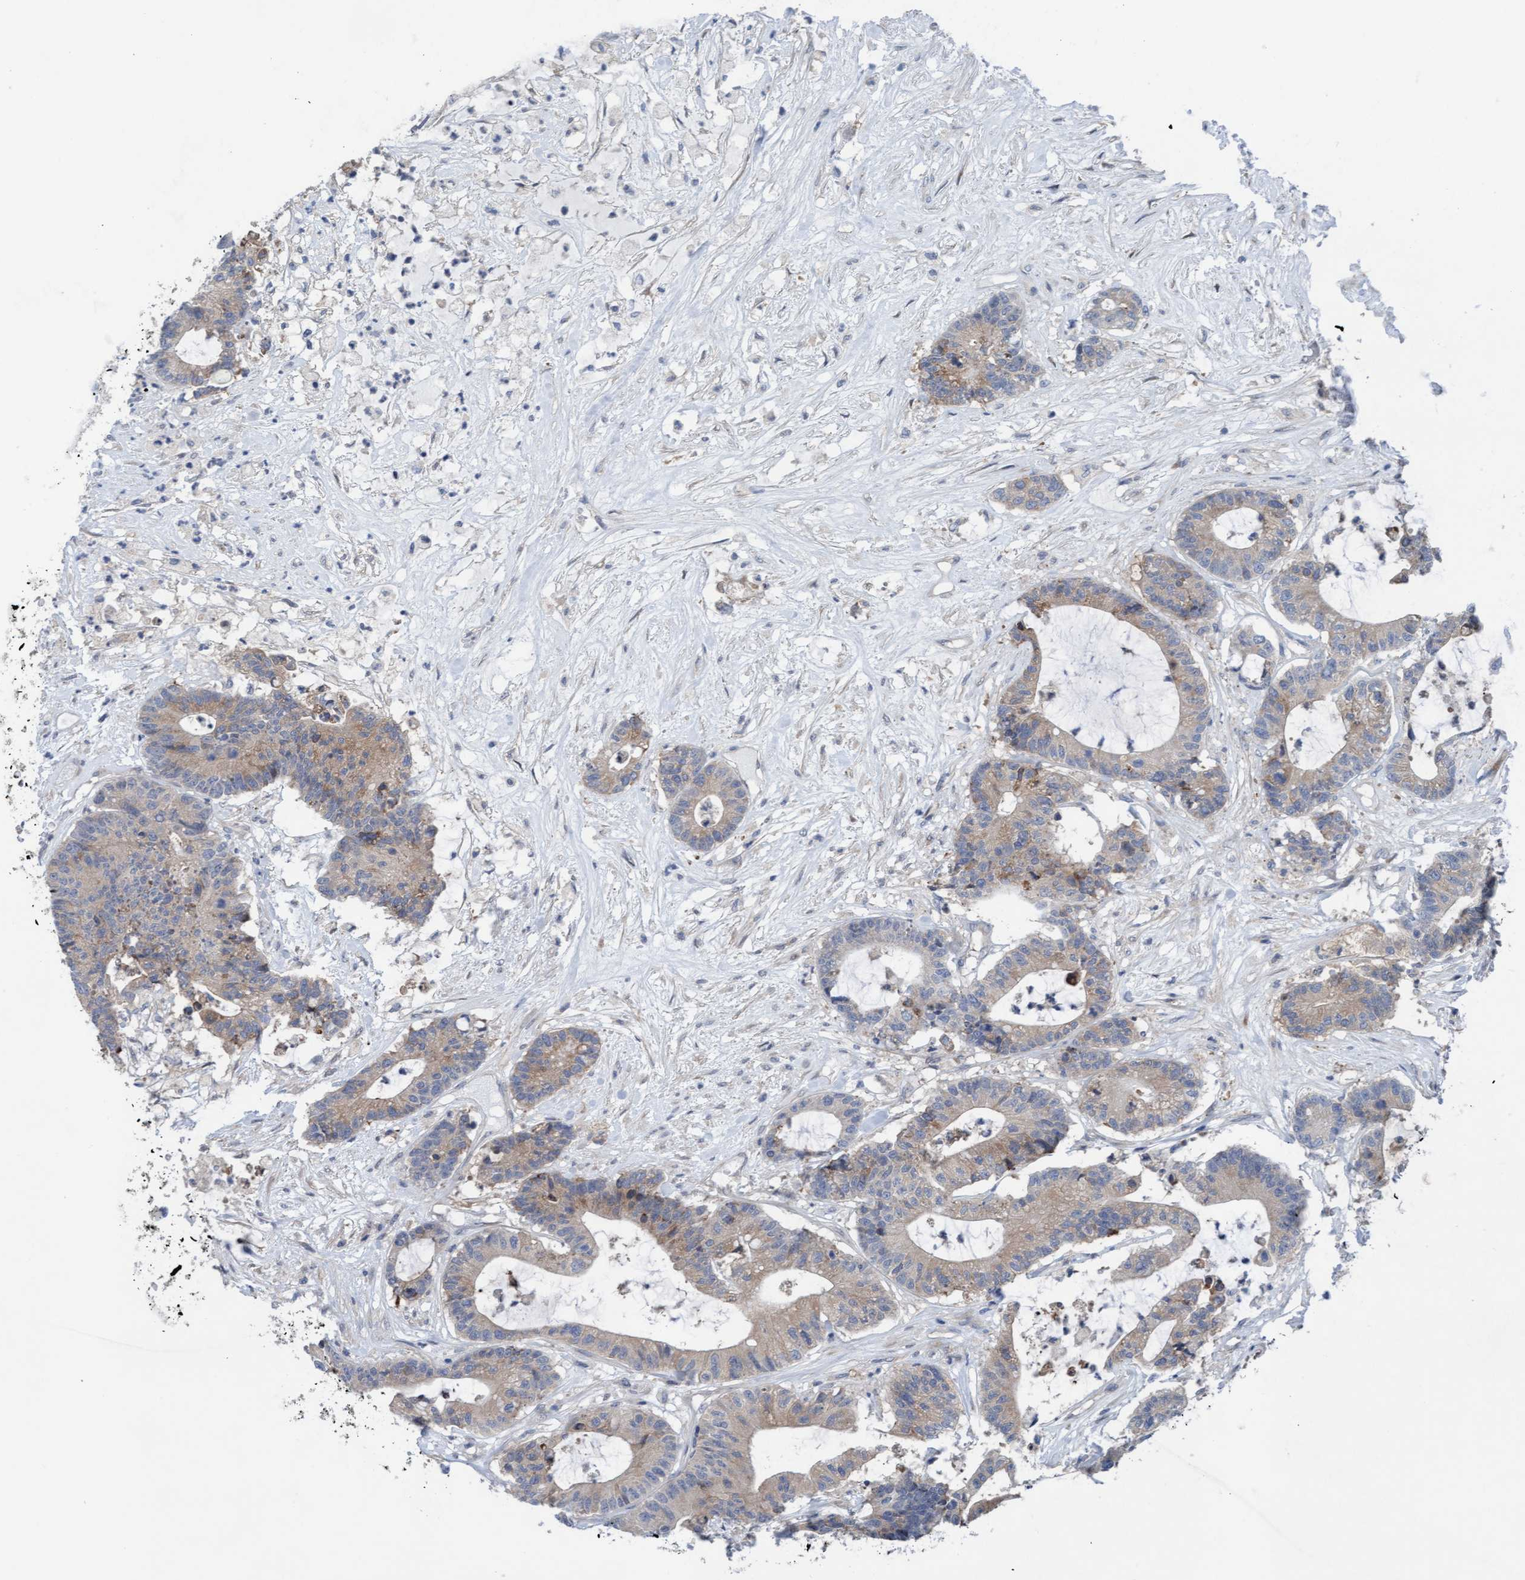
{"staining": {"intensity": "weak", "quantity": ">75%", "location": "cytoplasmic/membranous"}, "tissue": "colorectal cancer", "cell_type": "Tumor cells", "image_type": "cancer", "snomed": [{"axis": "morphology", "description": "Adenocarcinoma, NOS"}, {"axis": "topography", "description": "Colon"}], "caption": "The immunohistochemical stain highlights weak cytoplasmic/membranous expression in tumor cells of colorectal cancer tissue. (brown staining indicates protein expression, while blue staining denotes nuclei).", "gene": "PLCD1", "patient": {"sex": "female", "age": 84}}